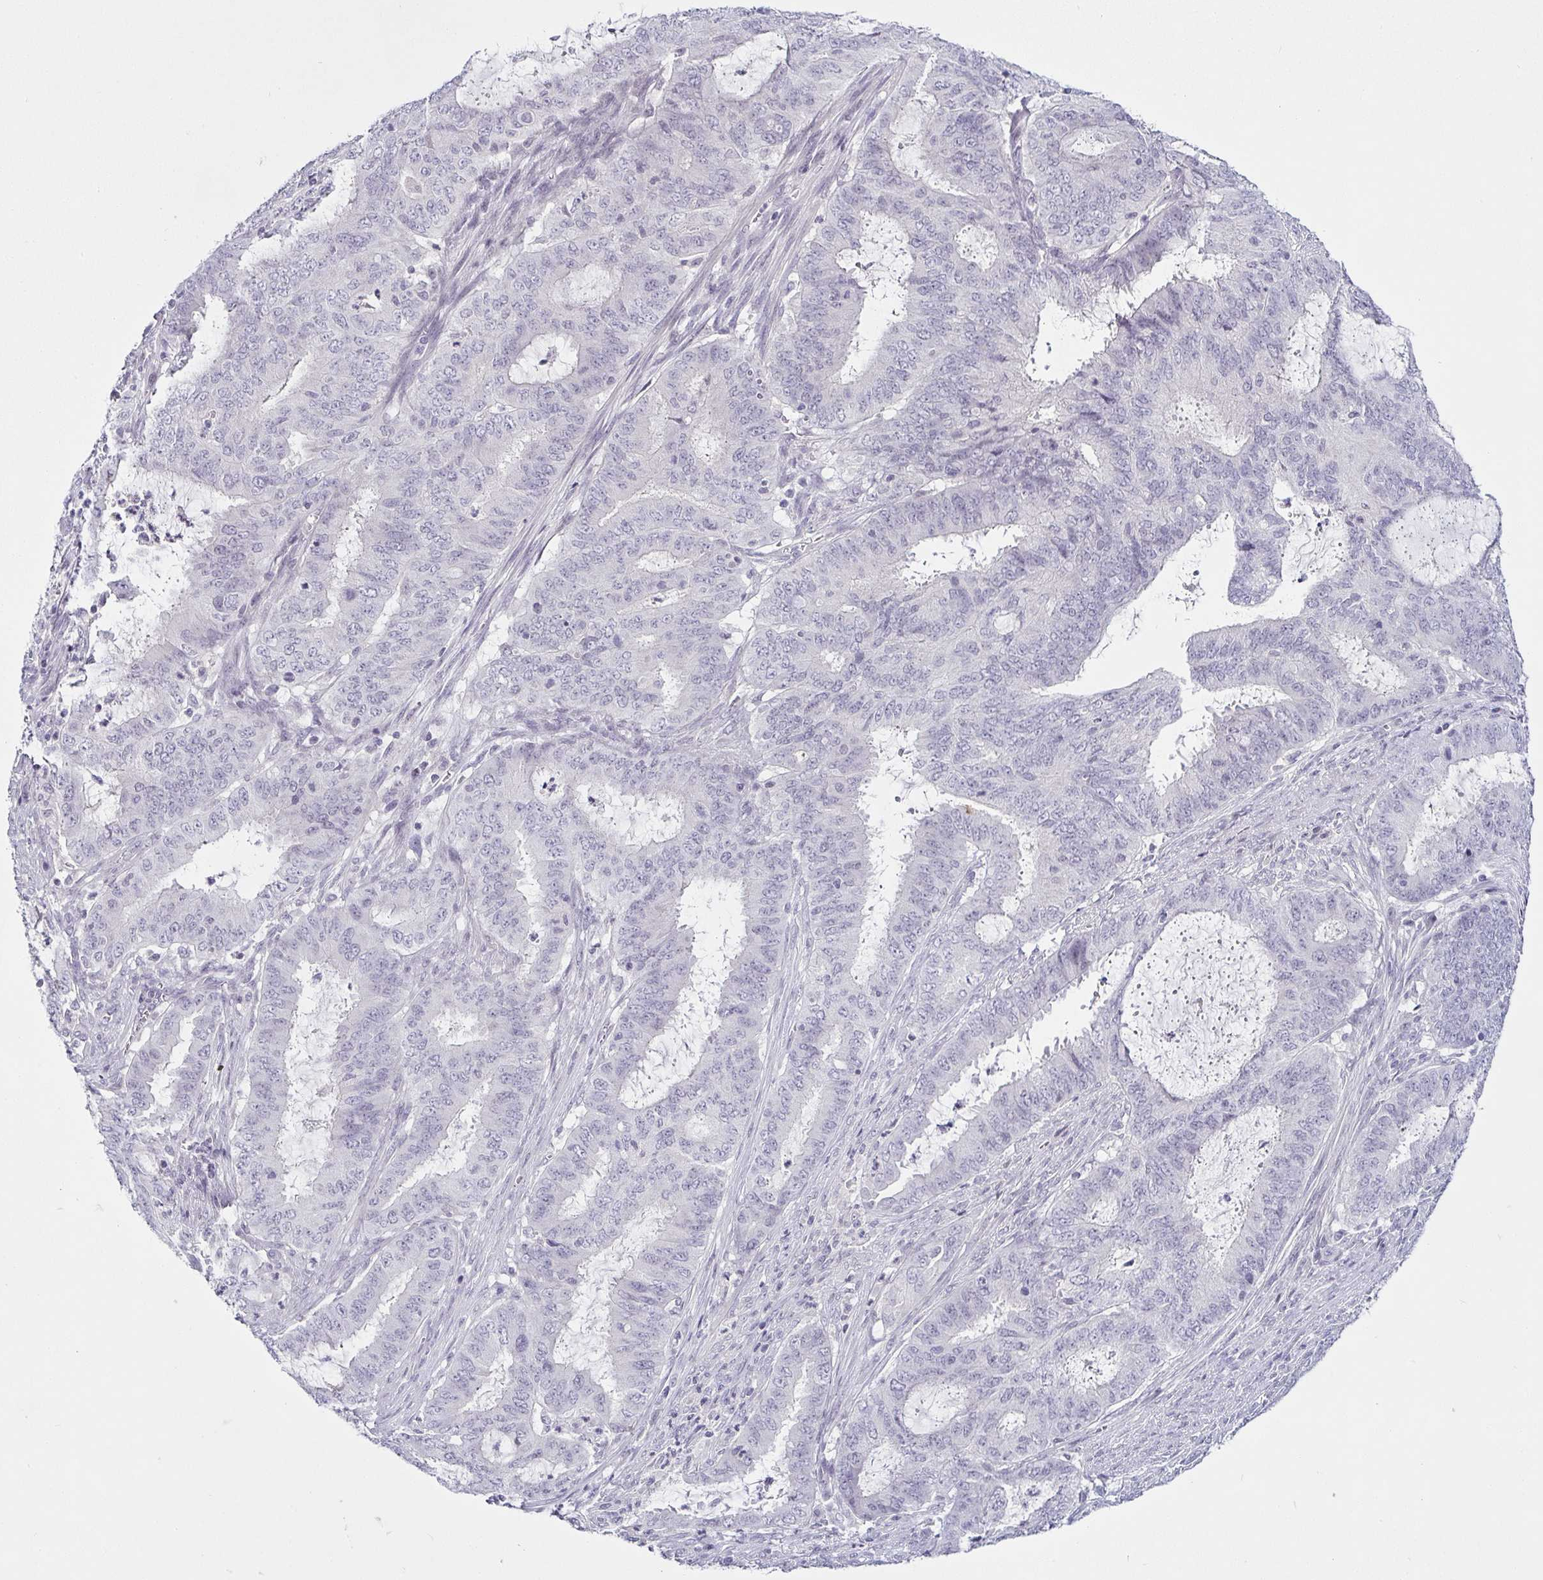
{"staining": {"intensity": "negative", "quantity": "none", "location": "none"}, "tissue": "endometrial cancer", "cell_type": "Tumor cells", "image_type": "cancer", "snomed": [{"axis": "morphology", "description": "Adenocarcinoma, NOS"}, {"axis": "topography", "description": "Endometrium"}], "caption": "This is a micrograph of immunohistochemistry staining of endometrial adenocarcinoma, which shows no positivity in tumor cells.", "gene": "SERPINB3", "patient": {"sex": "female", "age": 51}}